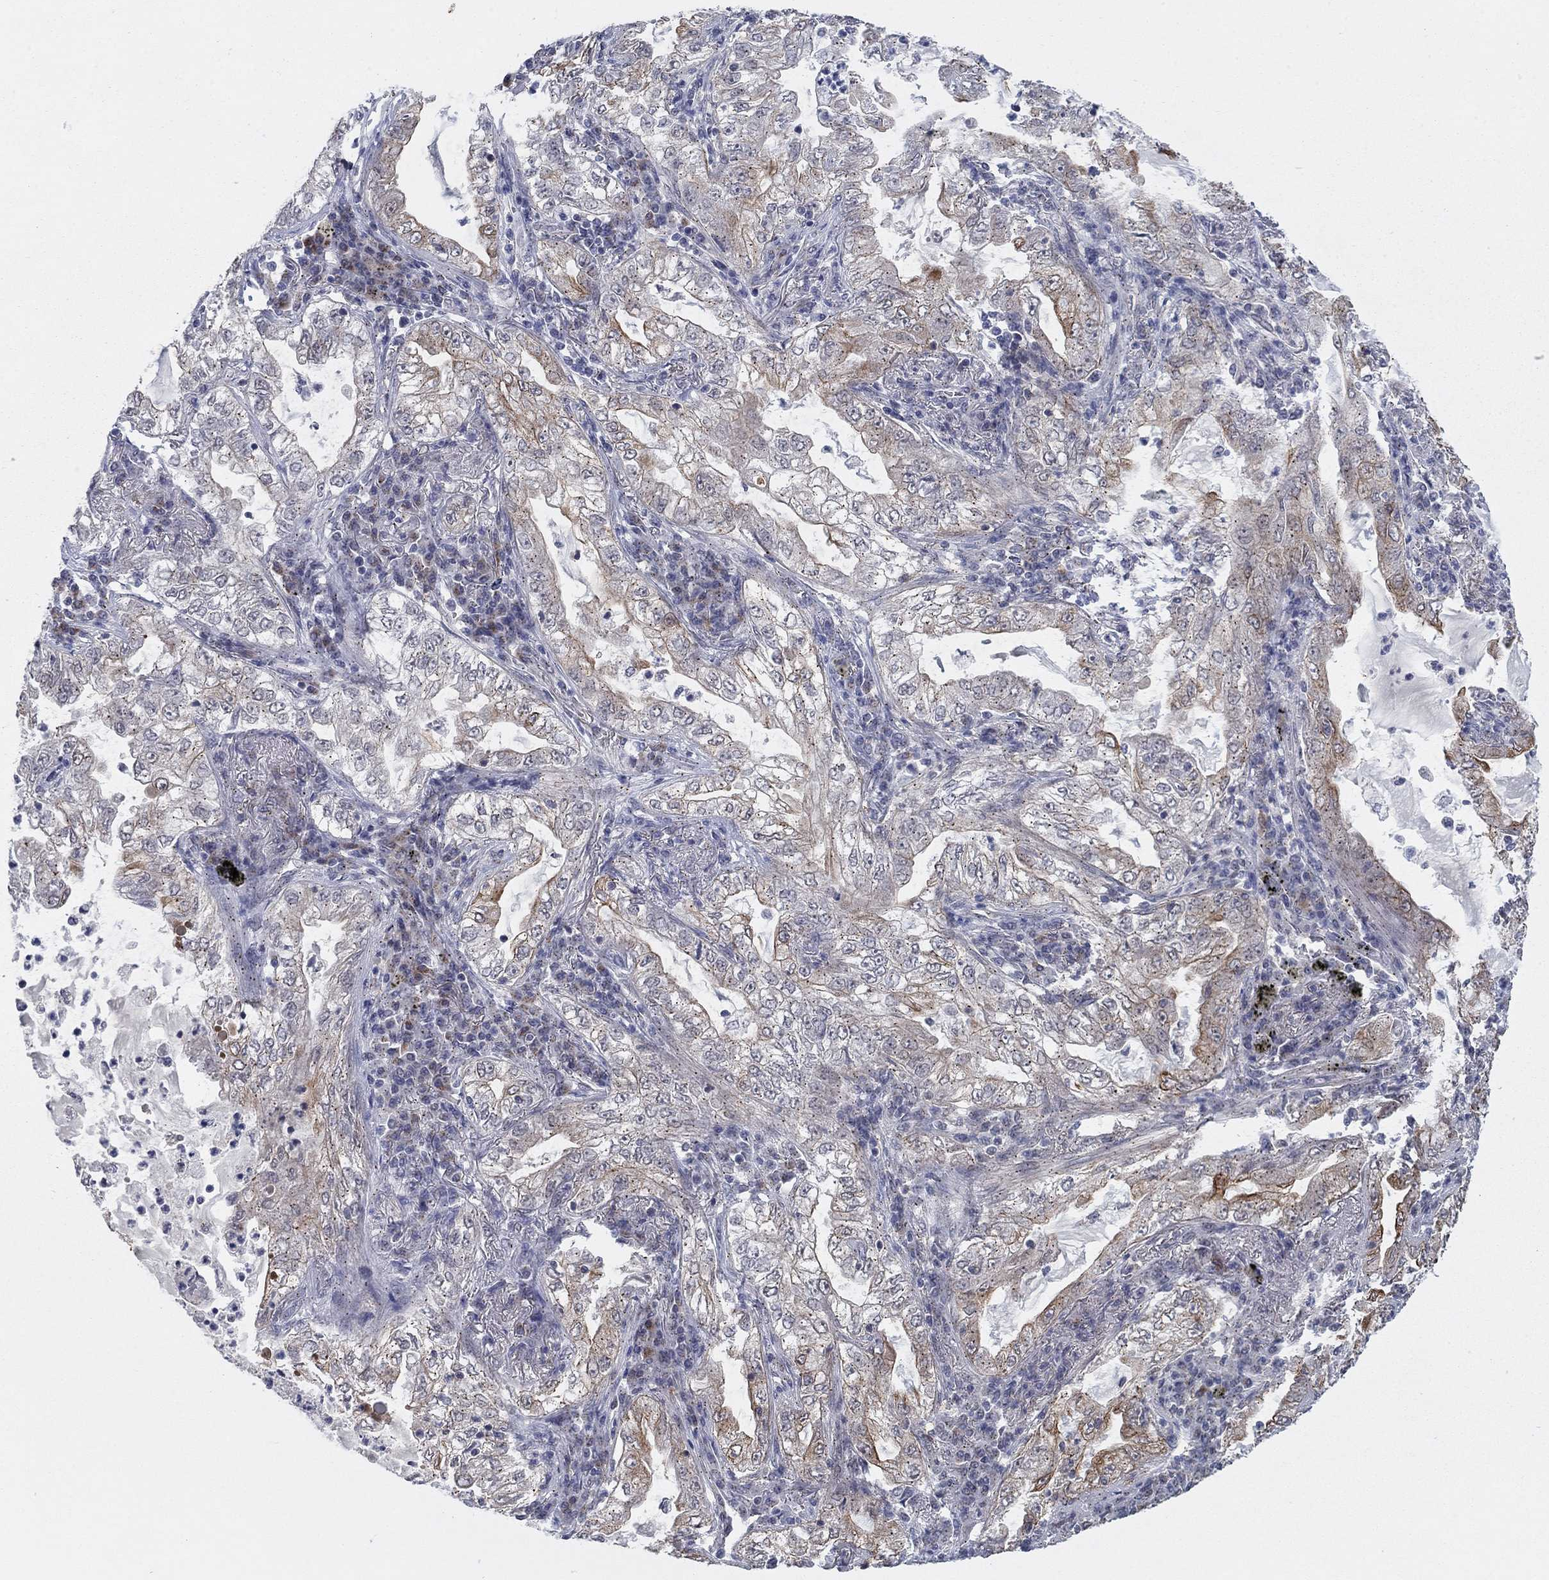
{"staining": {"intensity": "moderate", "quantity": "25%-75%", "location": "cytoplasmic/membranous"}, "tissue": "lung cancer", "cell_type": "Tumor cells", "image_type": "cancer", "snomed": [{"axis": "morphology", "description": "Adenocarcinoma, NOS"}, {"axis": "topography", "description": "Lung"}], "caption": "A micrograph of lung cancer (adenocarcinoma) stained for a protein demonstrates moderate cytoplasmic/membranous brown staining in tumor cells.", "gene": "SH3RF1", "patient": {"sex": "female", "age": 73}}